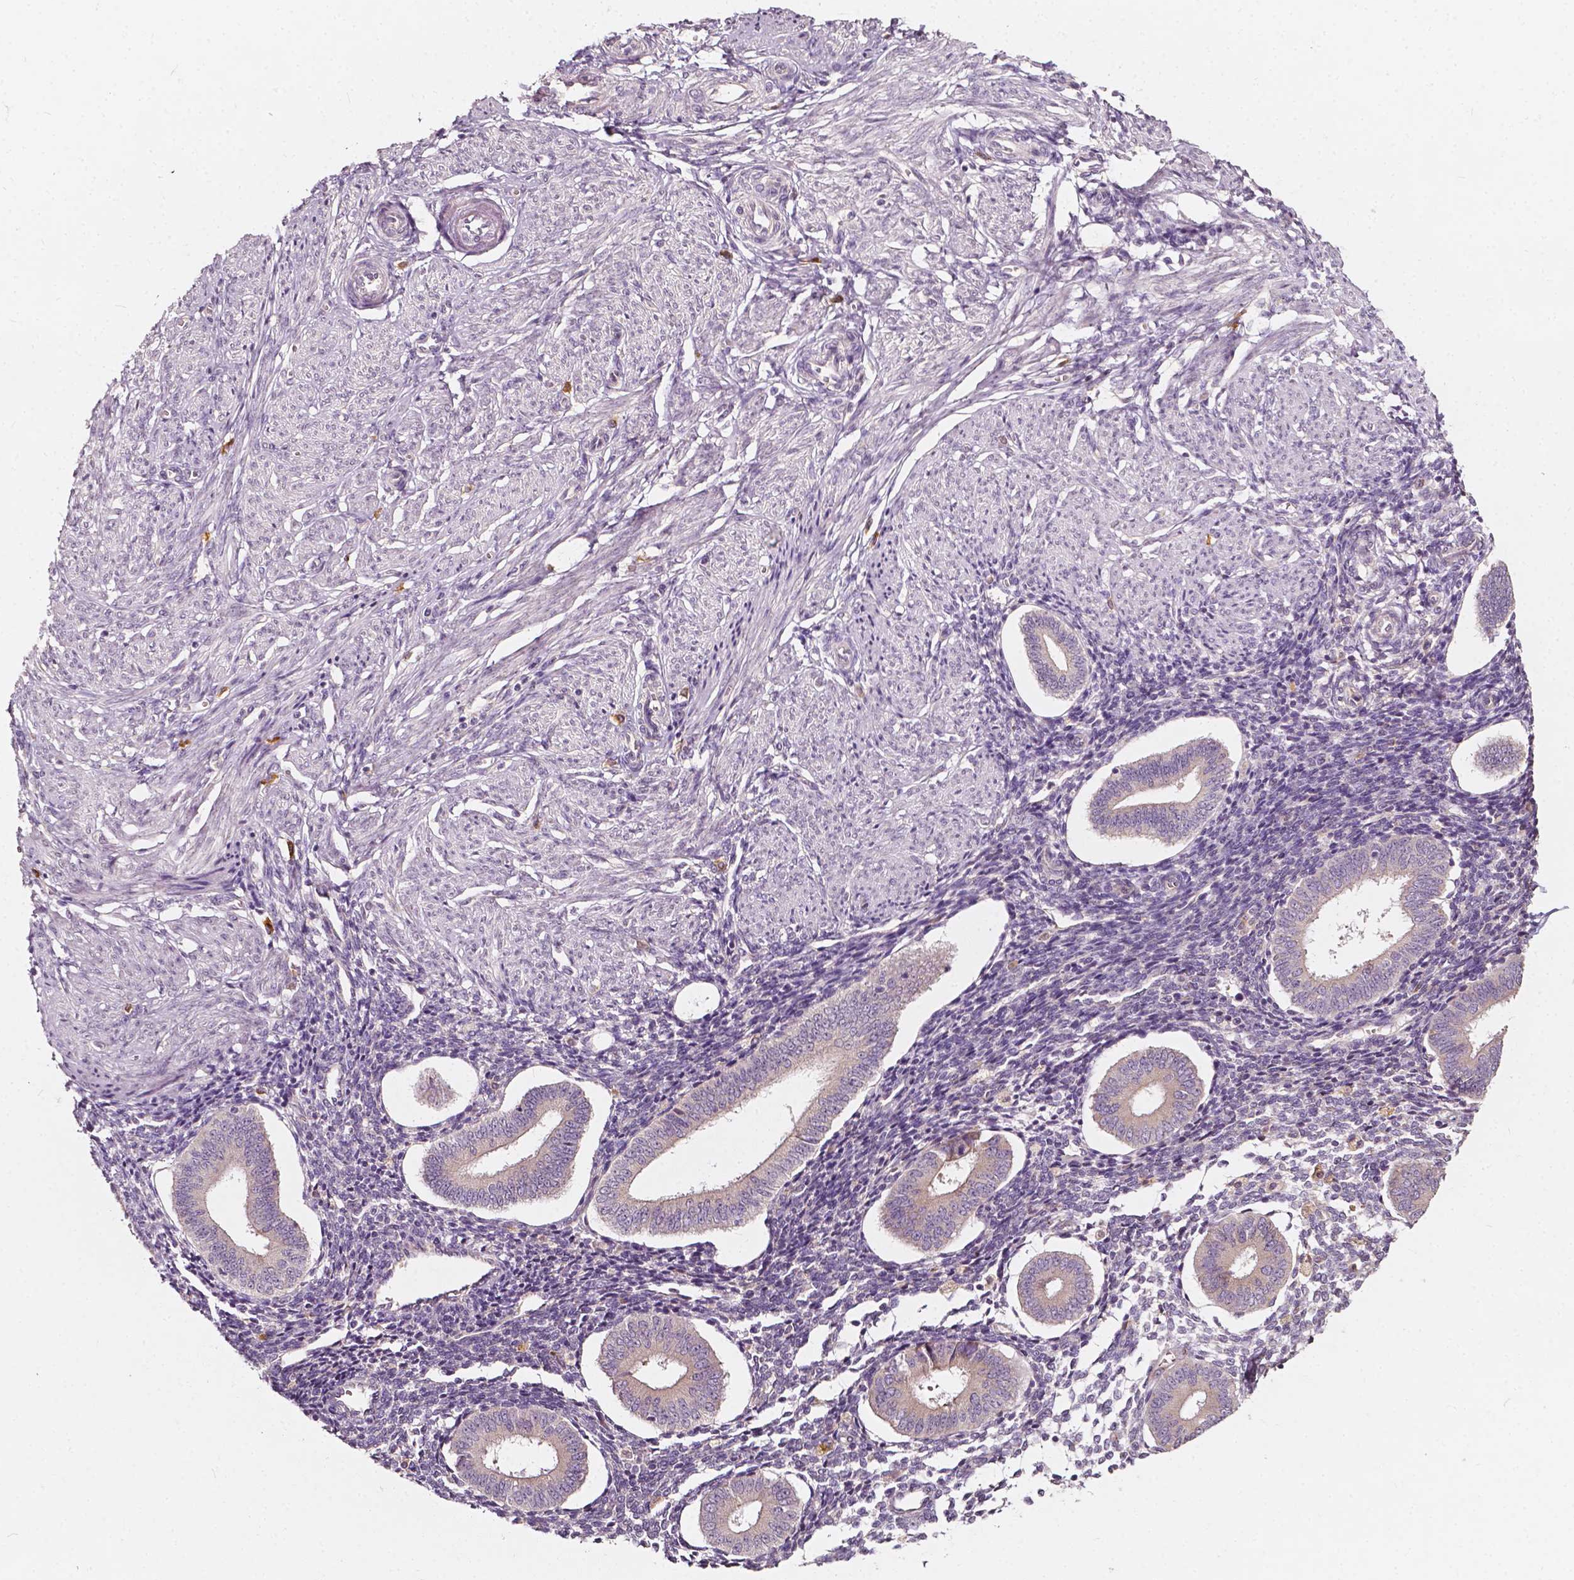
{"staining": {"intensity": "weak", "quantity": "<25%", "location": "cytoplasmic/membranous"}, "tissue": "endometrium", "cell_type": "Cells in endometrial stroma", "image_type": "normal", "snomed": [{"axis": "morphology", "description": "Normal tissue, NOS"}, {"axis": "topography", "description": "Endometrium"}], "caption": "IHC histopathology image of unremarkable endometrium stained for a protein (brown), which demonstrates no expression in cells in endometrial stroma. The staining was performed using DAB (3,3'-diaminobenzidine) to visualize the protein expression in brown, while the nuclei were stained in blue with hematoxylin (Magnification: 20x).", "gene": "NPC1L1", "patient": {"sex": "female", "age": 40}}